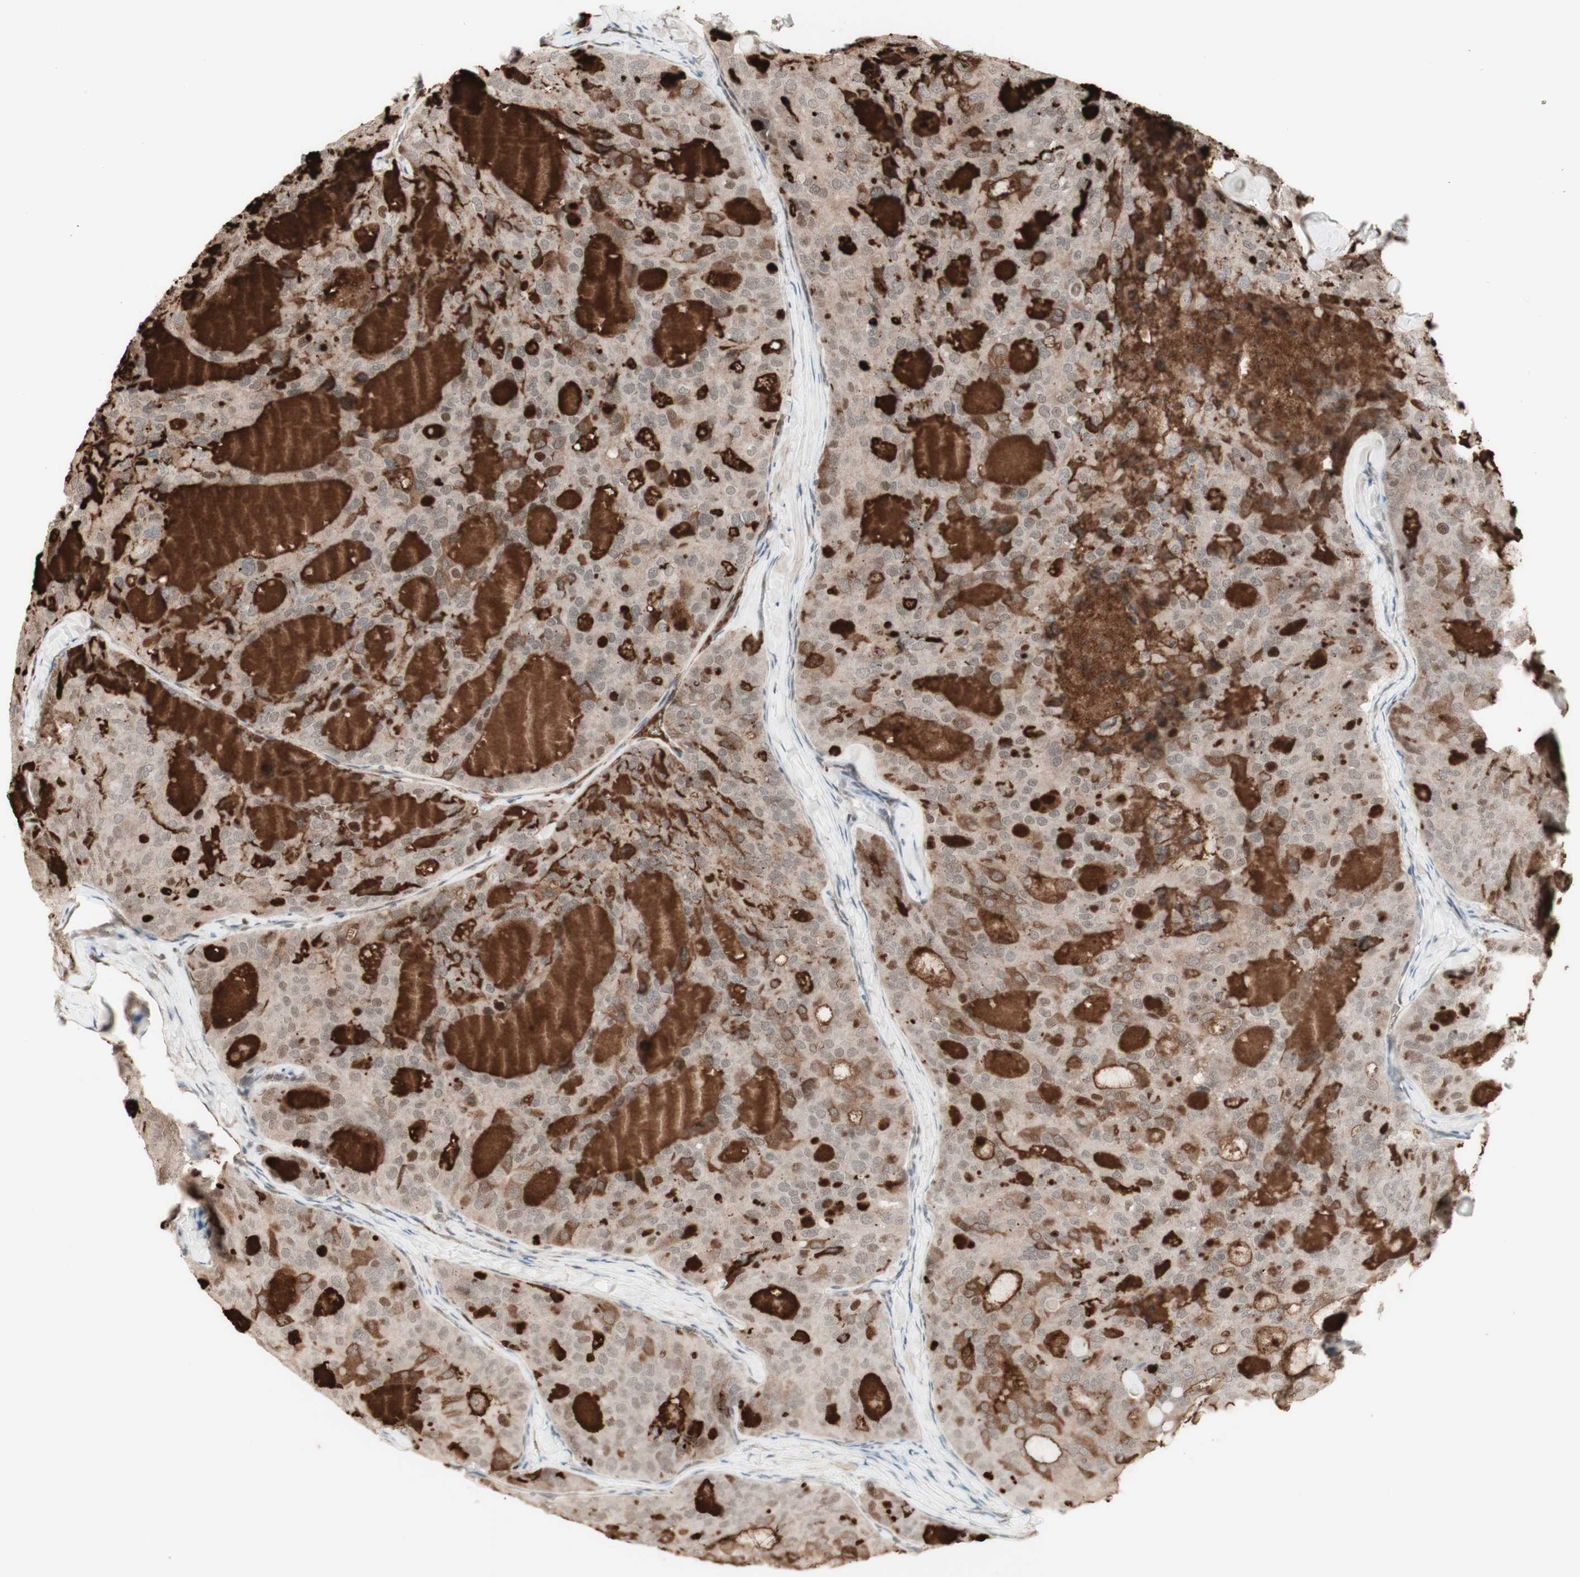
{"staining": {"intensity": "negative", "quantity": "none", "location": "none"}, "tissue": "thyroid cancer", "cell_type": "Tumor cells", "image_type": "cancer", "snomed": [{"axis": "morphology", "description": "Follicular adenoma carcinoma, NOS"}, {"axis": "topography", "description": "Thyroid gland"}], "caption": "DAB (3,3'-diaminobenzidine) immunohistochemical staining of thyroid cancer demonstrates no significant positivity in tumor cells.", "gene": "MSH6", "patient": {"sex": "male", "age": 75}}